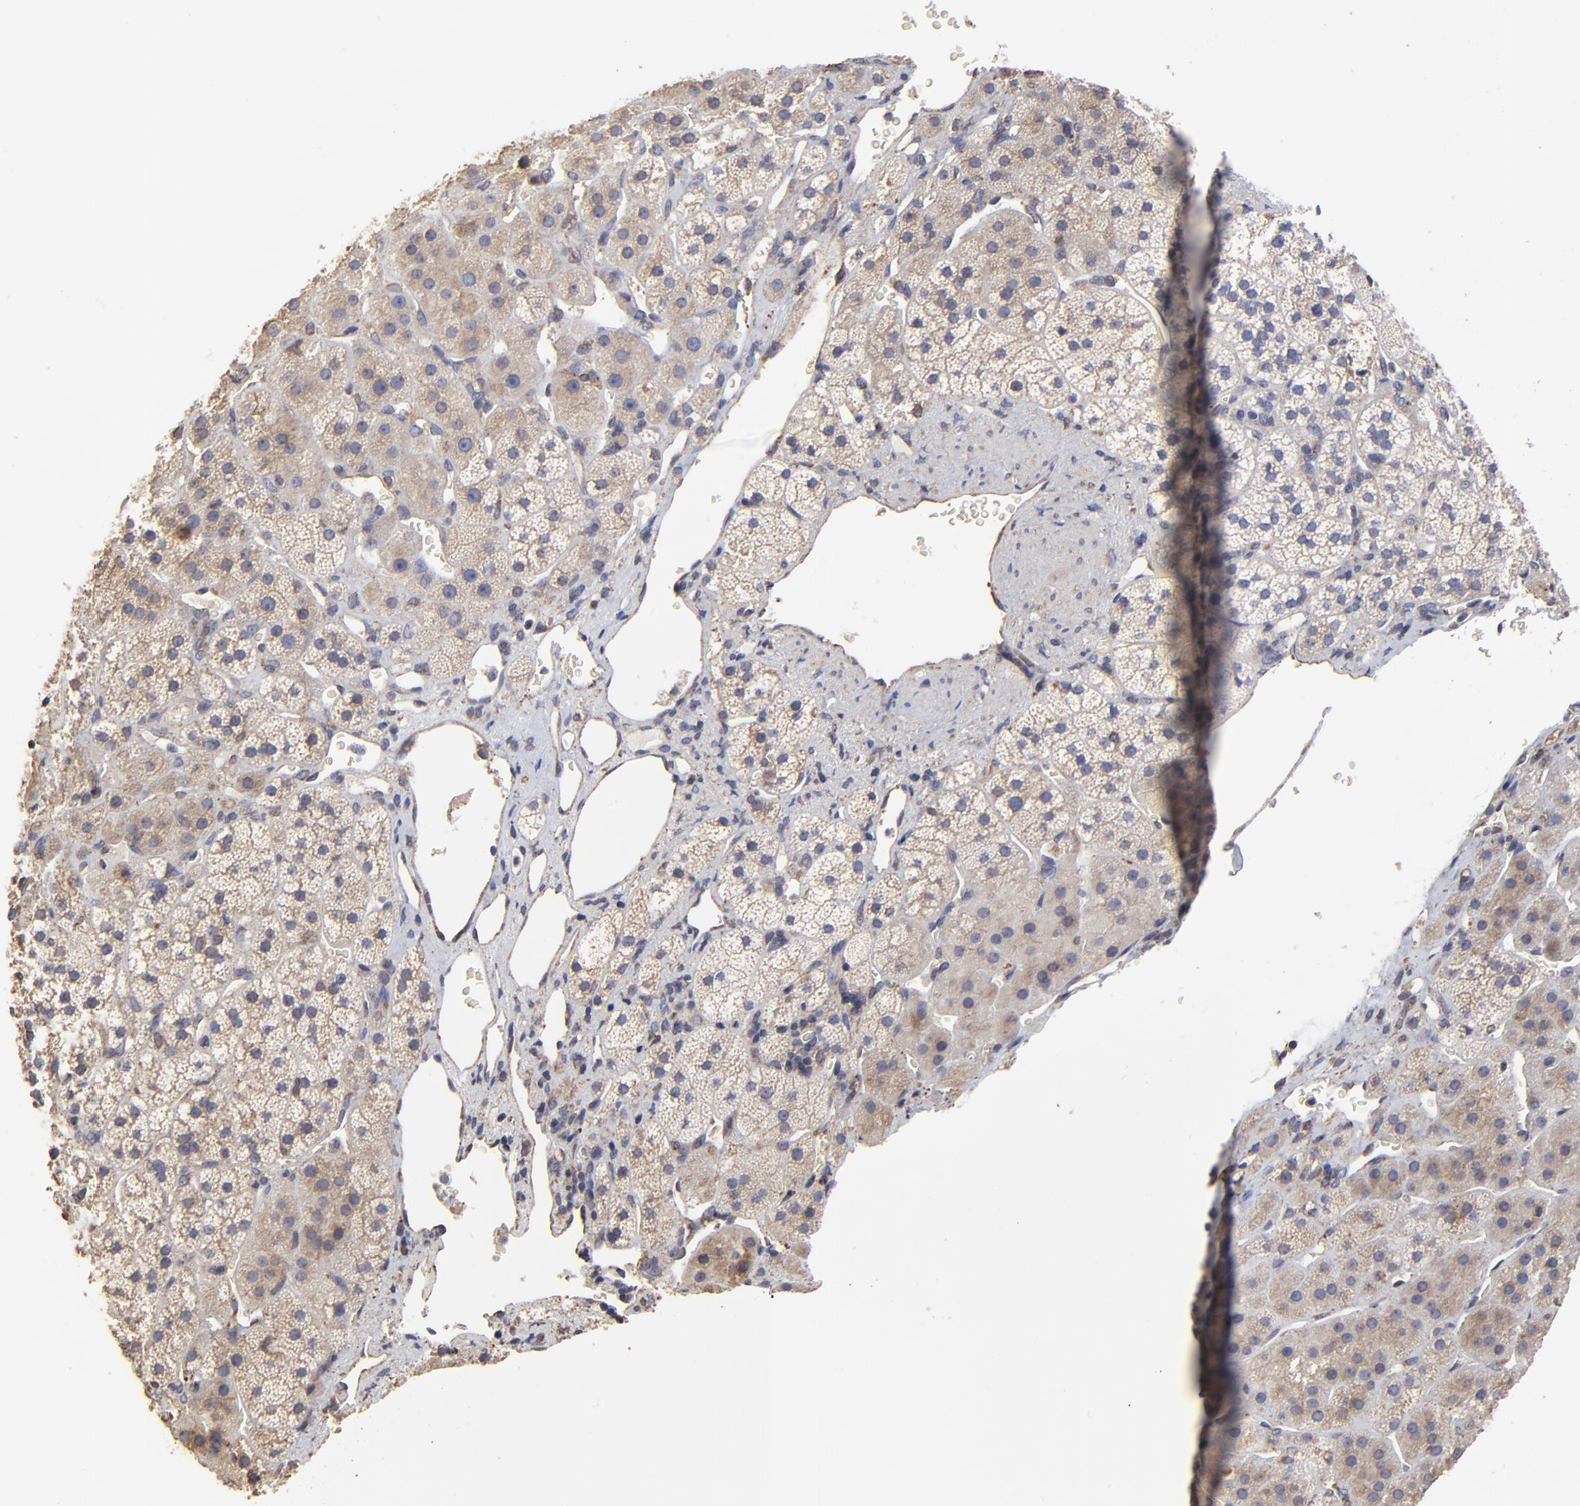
{"staining": {"intensity": "strong", "quantity": ">75%", "location": "cytoplasmic/membranous"}, "tissue": "adrenal gland", "cell_type": "Glandular cells", "image_type": "normal", "snomed": [{"axis": "morphology", "description": "Normal tissue, NOS"}, {"axis": "topography", "description": "Adrenal gland"}], "caption": "Immunohistochemistry photomicrograph of benign human adrenal gland stained for a protein (brown), which demonstrates high levels of strong cytoplasmic/membranous staining in approximately >75% of glandular cells.", "gene": "ELP2", "patient": {"sex": "female", "age": 44}}